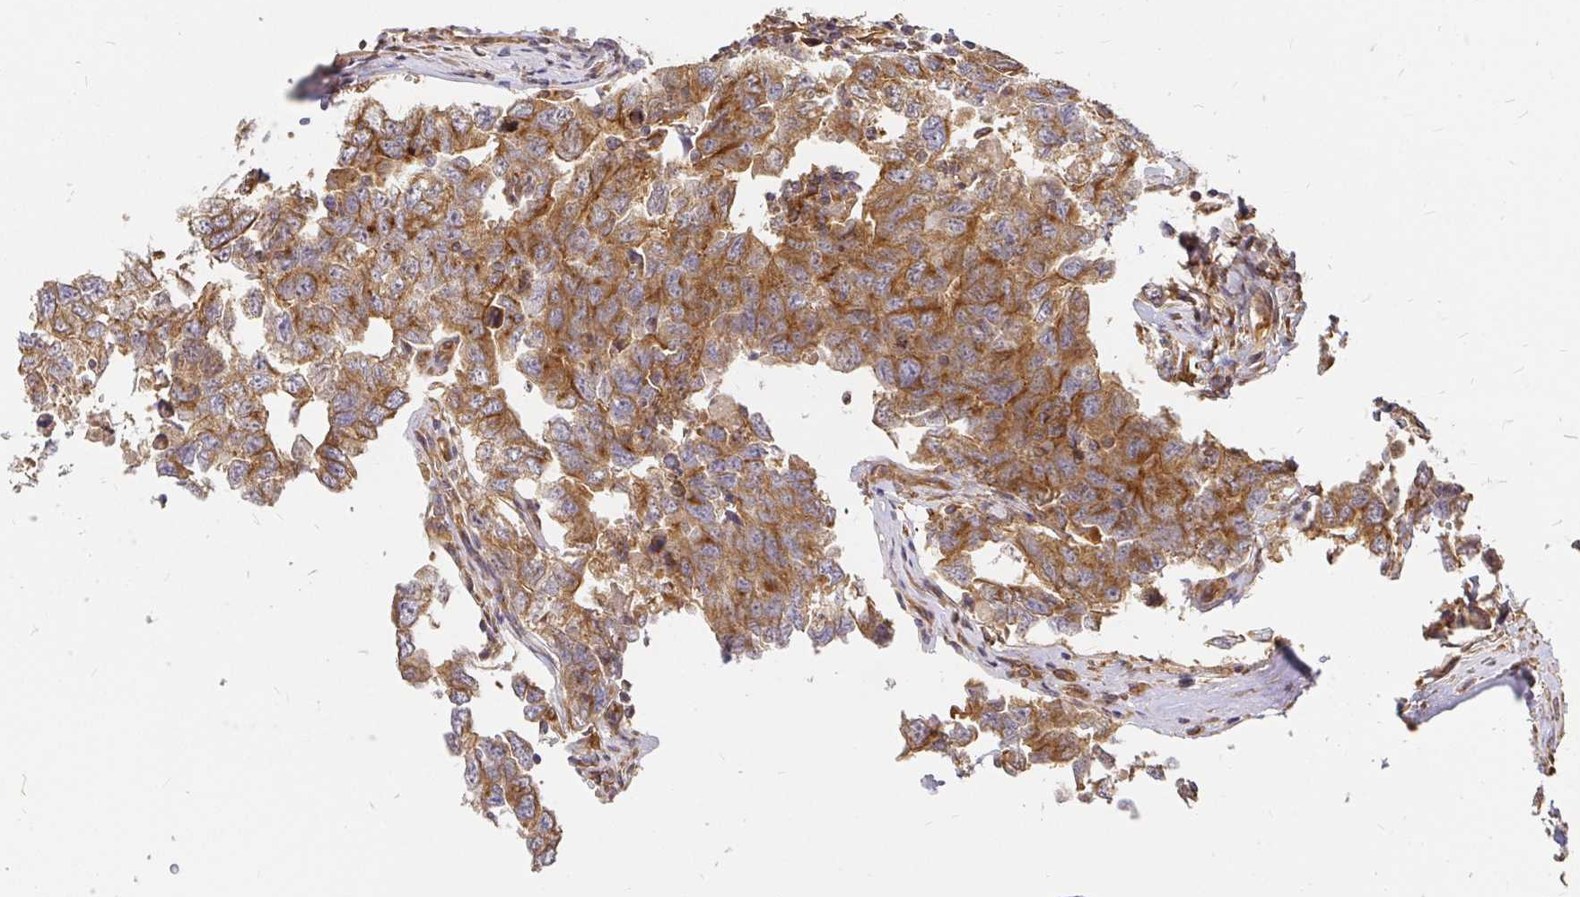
{"staining": {"intensity": "moderate", "quantity": "25%-75%", "location": "cytoplasmic/membranous"}, "tissue": "testis cancer", "cell_type": "Tumor cells", "image_type": "cancer", "snomed": [{"axis": "morphology", "description": "Carcinoma, Embryonal, NOS"}, {"axis": "topography", "description": "Testis"}], "caption": "Protein analysis of testis cancer tissue demonstrates moderate cytoplasmic/membranous positivity in about 25%-75% of tumor cells.", "gene": "KIF5B", "patient": {"sex": "male", "age": 22}}